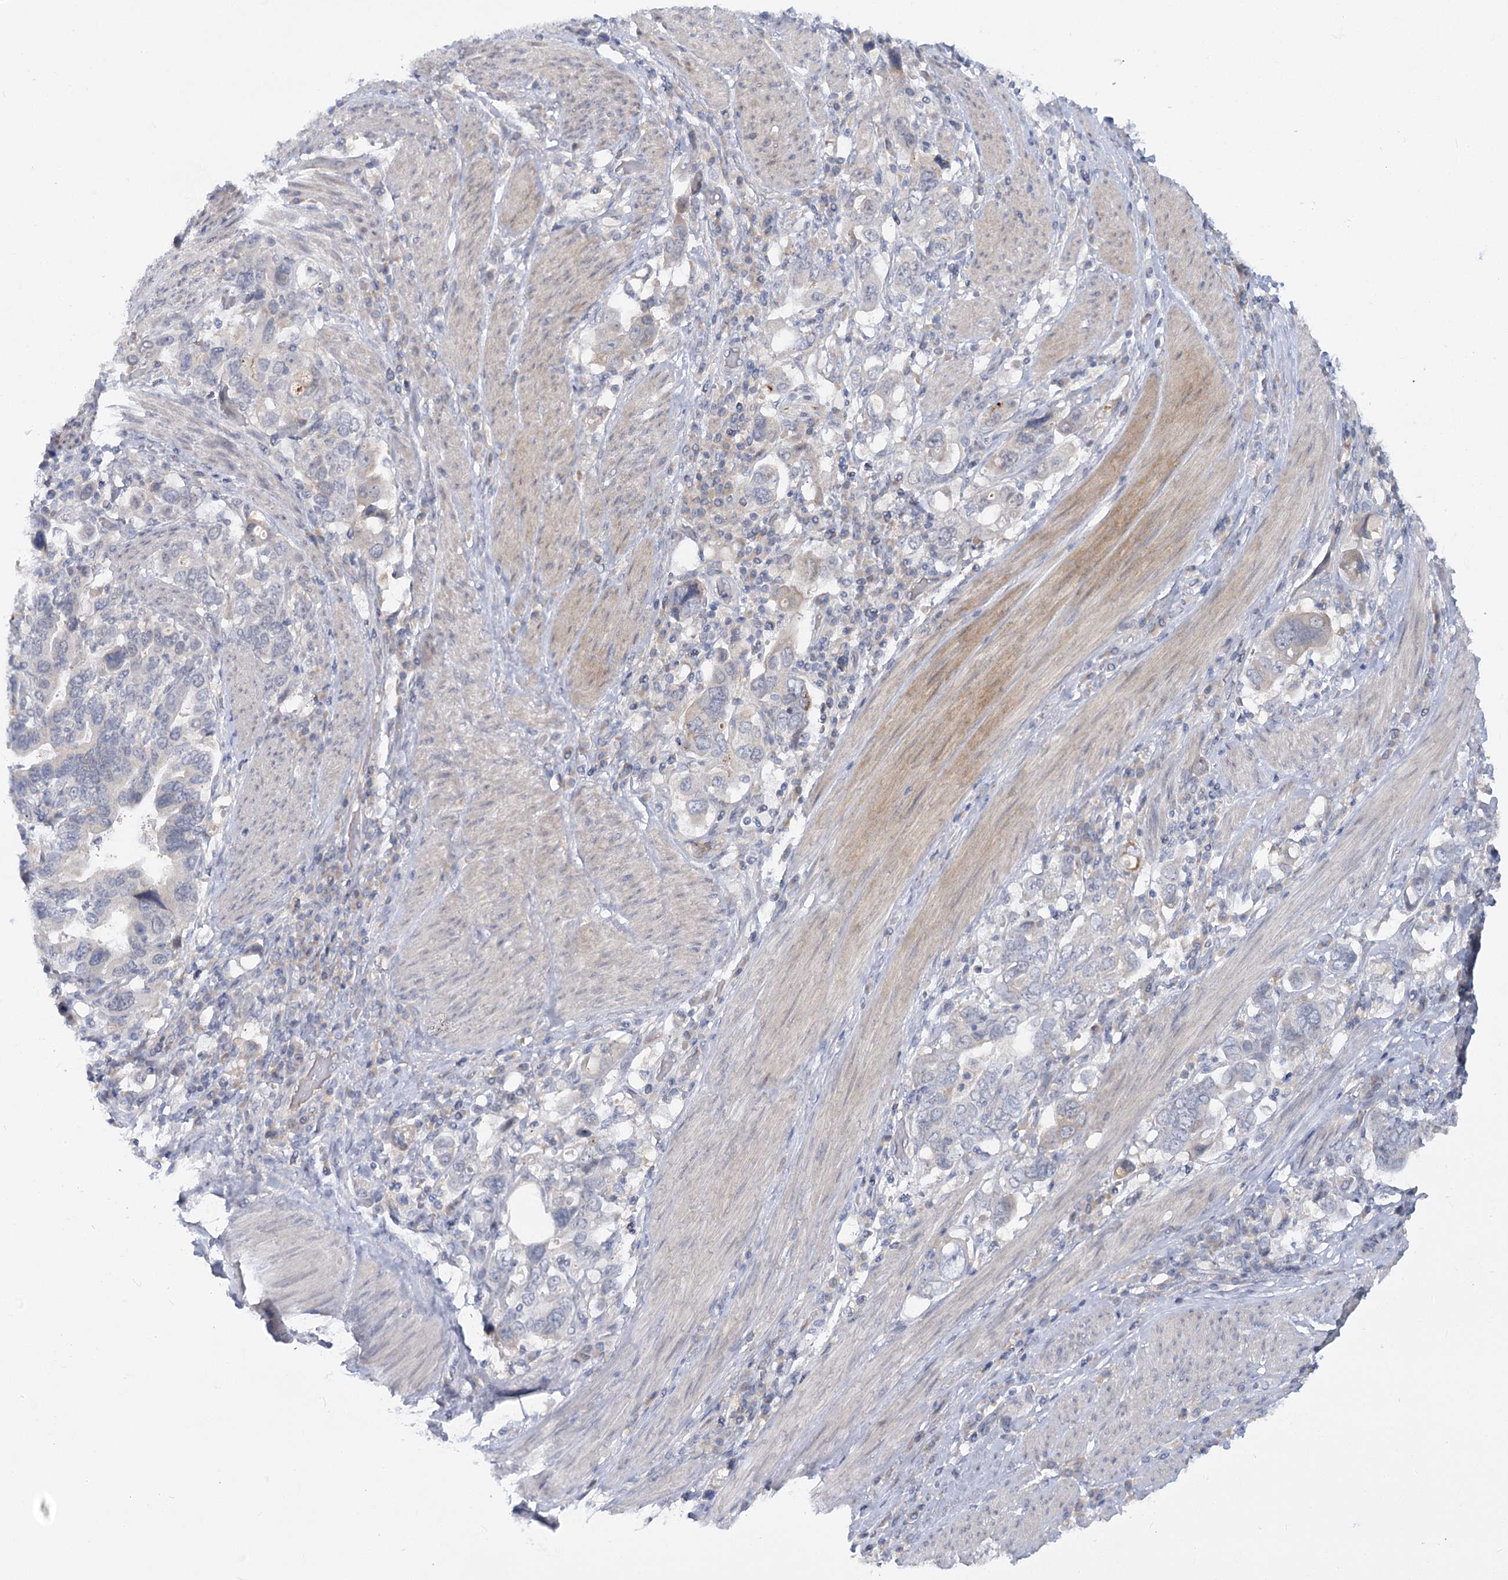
{"staining": {"intensity": "moderate", "quantity": "<25%", "location": "cytoplasmic/membranous"}, "tissue": "stomach cancer", "cell_type": "Tumor cells", "image_type": "cancer", "snomed": [{"axis": "morphology", "description": "Adenocarcinoma, NOS"}, {"axis": "topography", "description": "Stomach, upper"}], "caption": "This image reveals stomach cancer (adenocarcinoma) stained with immunohistochemistry (IHC) to label a protein in brown. The cytoplasmic/membranous of tumor cells show moderate positivity for the protein. Nuclei are counter-stained blue.", "gene": "EFHC2", "patient": {"sex": "male", "age": 62}}